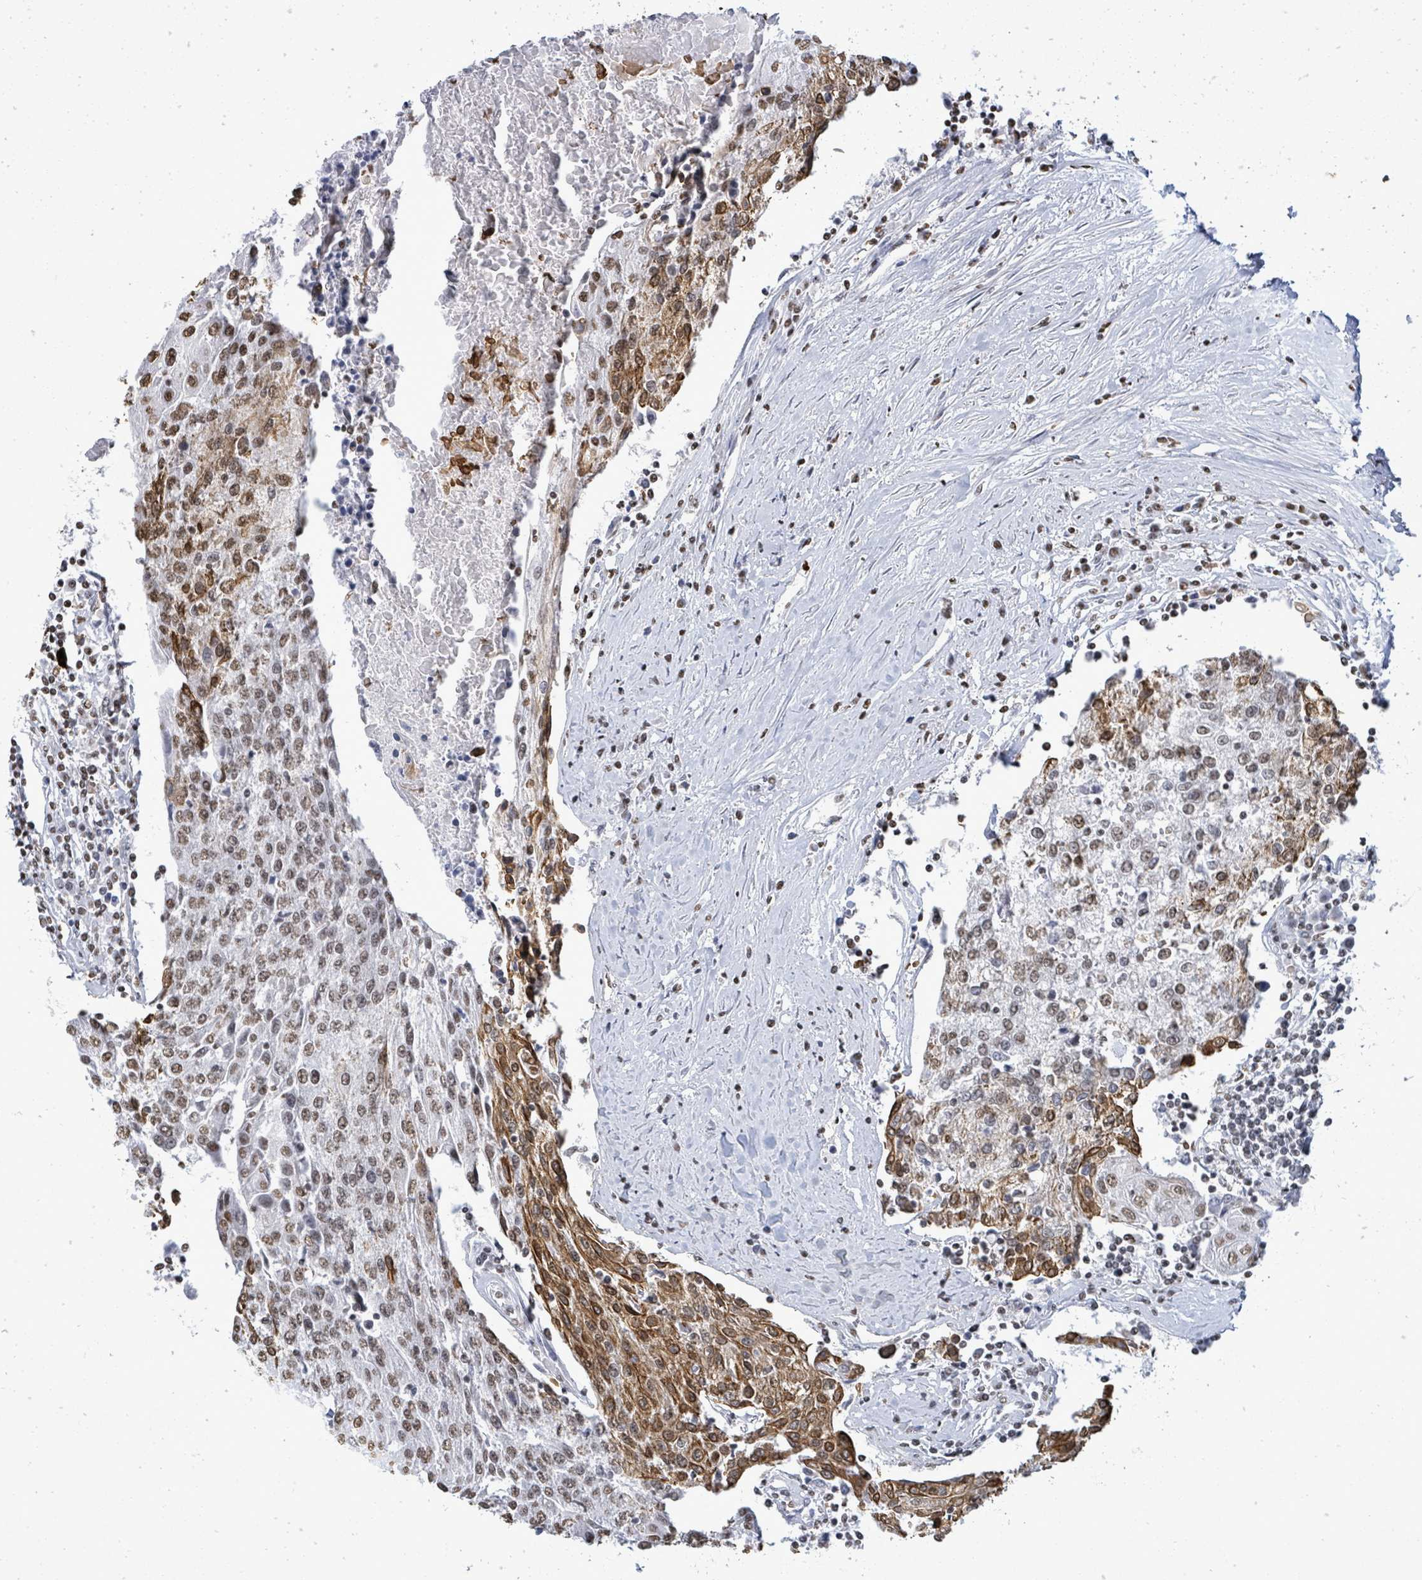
{"staining": {"intensity": "moderate", "quantity": "25%-75%", "location": "cytoplasmic/membranous,nuclear"}, "tissue": "urothelial cancer", "cell_type": "Tumor cells", "image_type": "cancer", "snomed": [{"axis": "morphology", "description": "Urothelial carcinoma, High grade"}, {"axis": "topography", "description": "Urinary bladder"}], "caption": "Approximately 25%-75% of tumor cells in urothelial cancer reveal moderate cytoplasmic/membranous and nuclear protein positivity as visualized by brown immunohistochemical staining.", "gene": "SAMD14", "patient": {"sex": "female", "age": 85}}